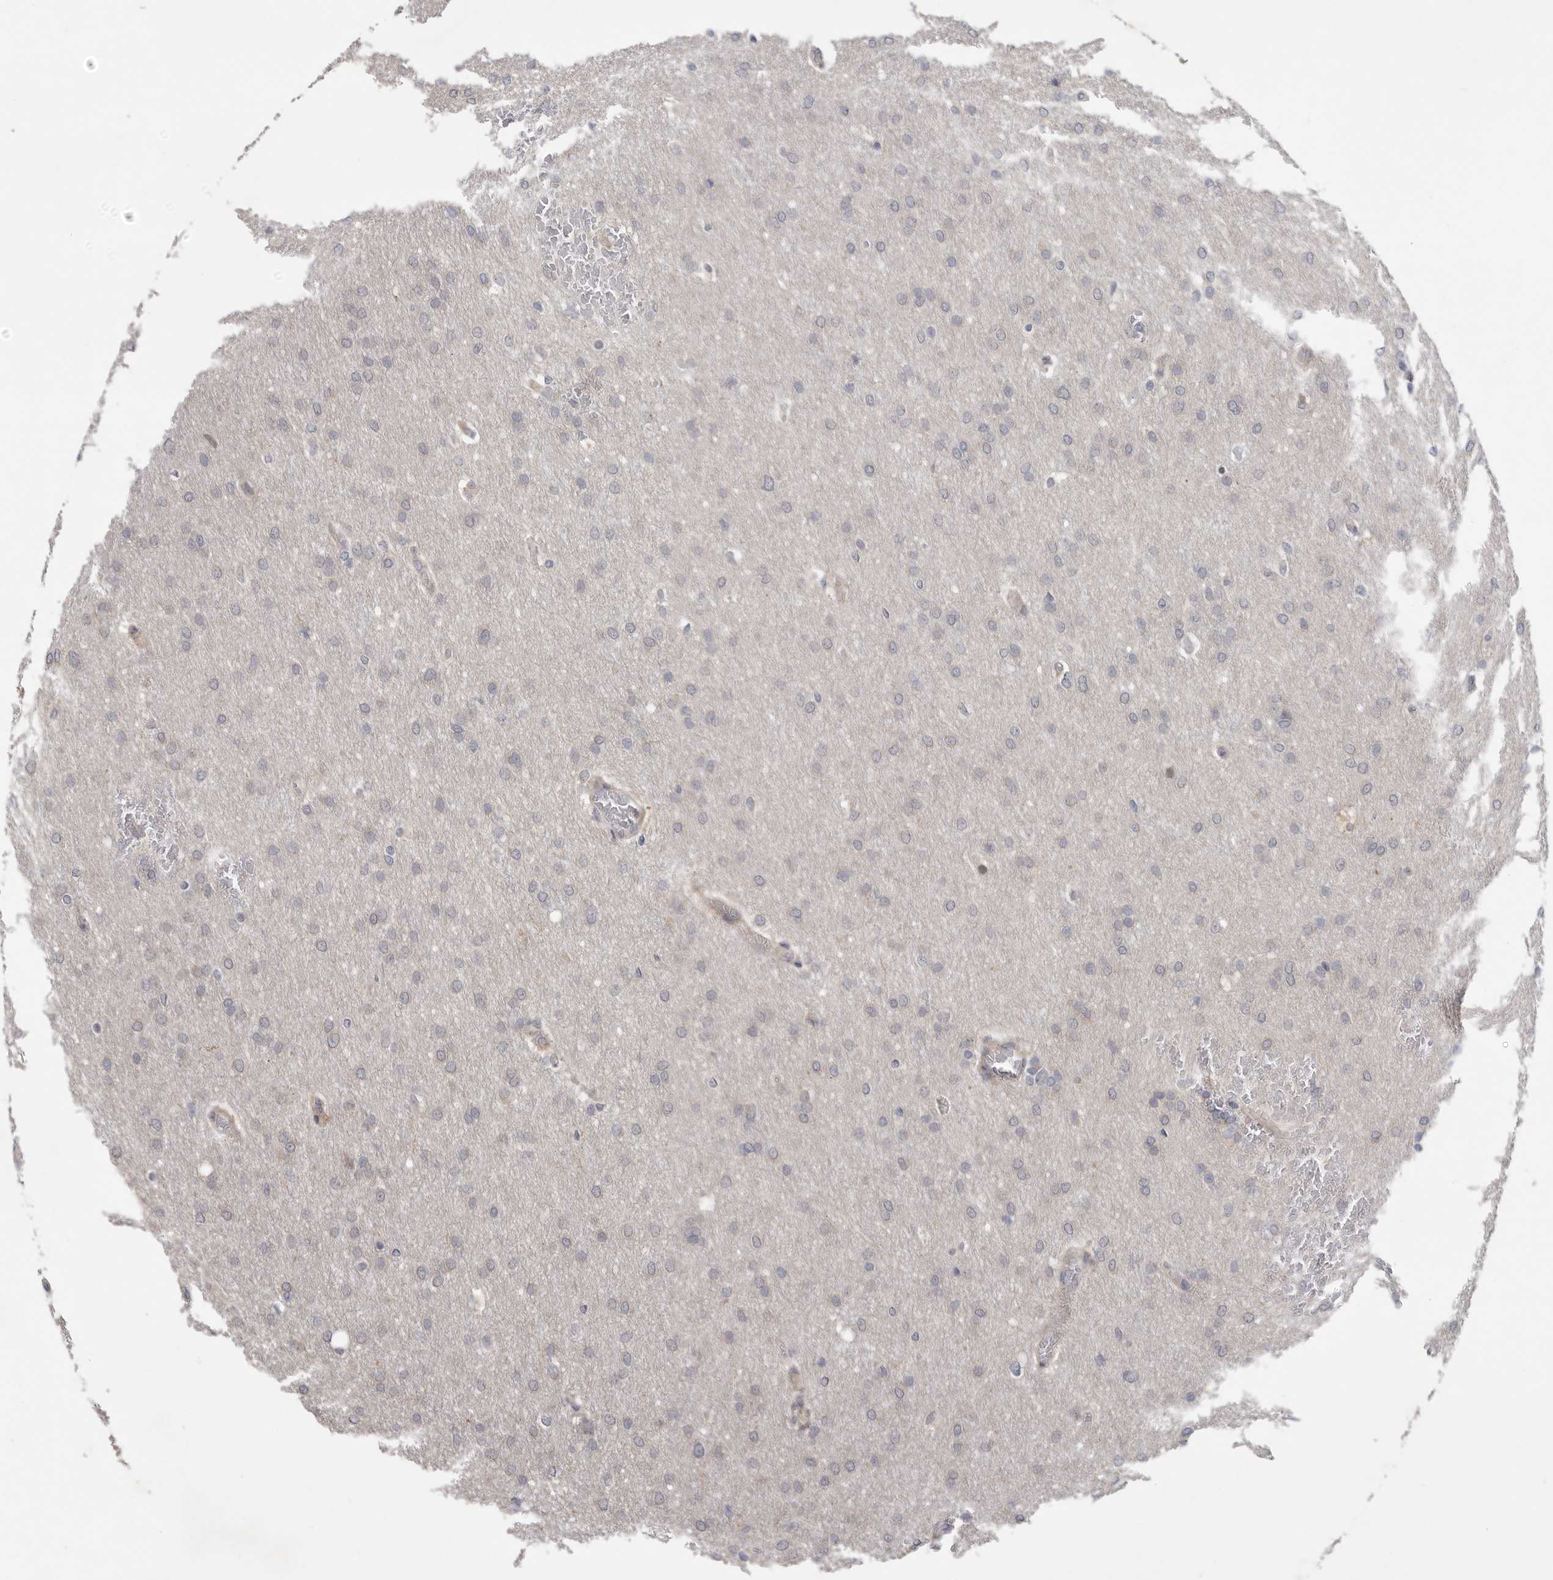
{"staining": {"intensity": "negative", "quantity": "none", "location": "none"}, "tissue": "glioma", "cell_type": "Tumor cells", "image_type": "cancer", "snomed": [{"axis": "morphology", "description": "Glioma, malignant, Low grade"}, {"axis": "topography", "description": "Brain"}], "caption": "This is an immunohistochemistry image of glioma. There is no expression in tumor cells.", "gene": "FBXO43", "patient": {"sex": "female", "age": 37}}